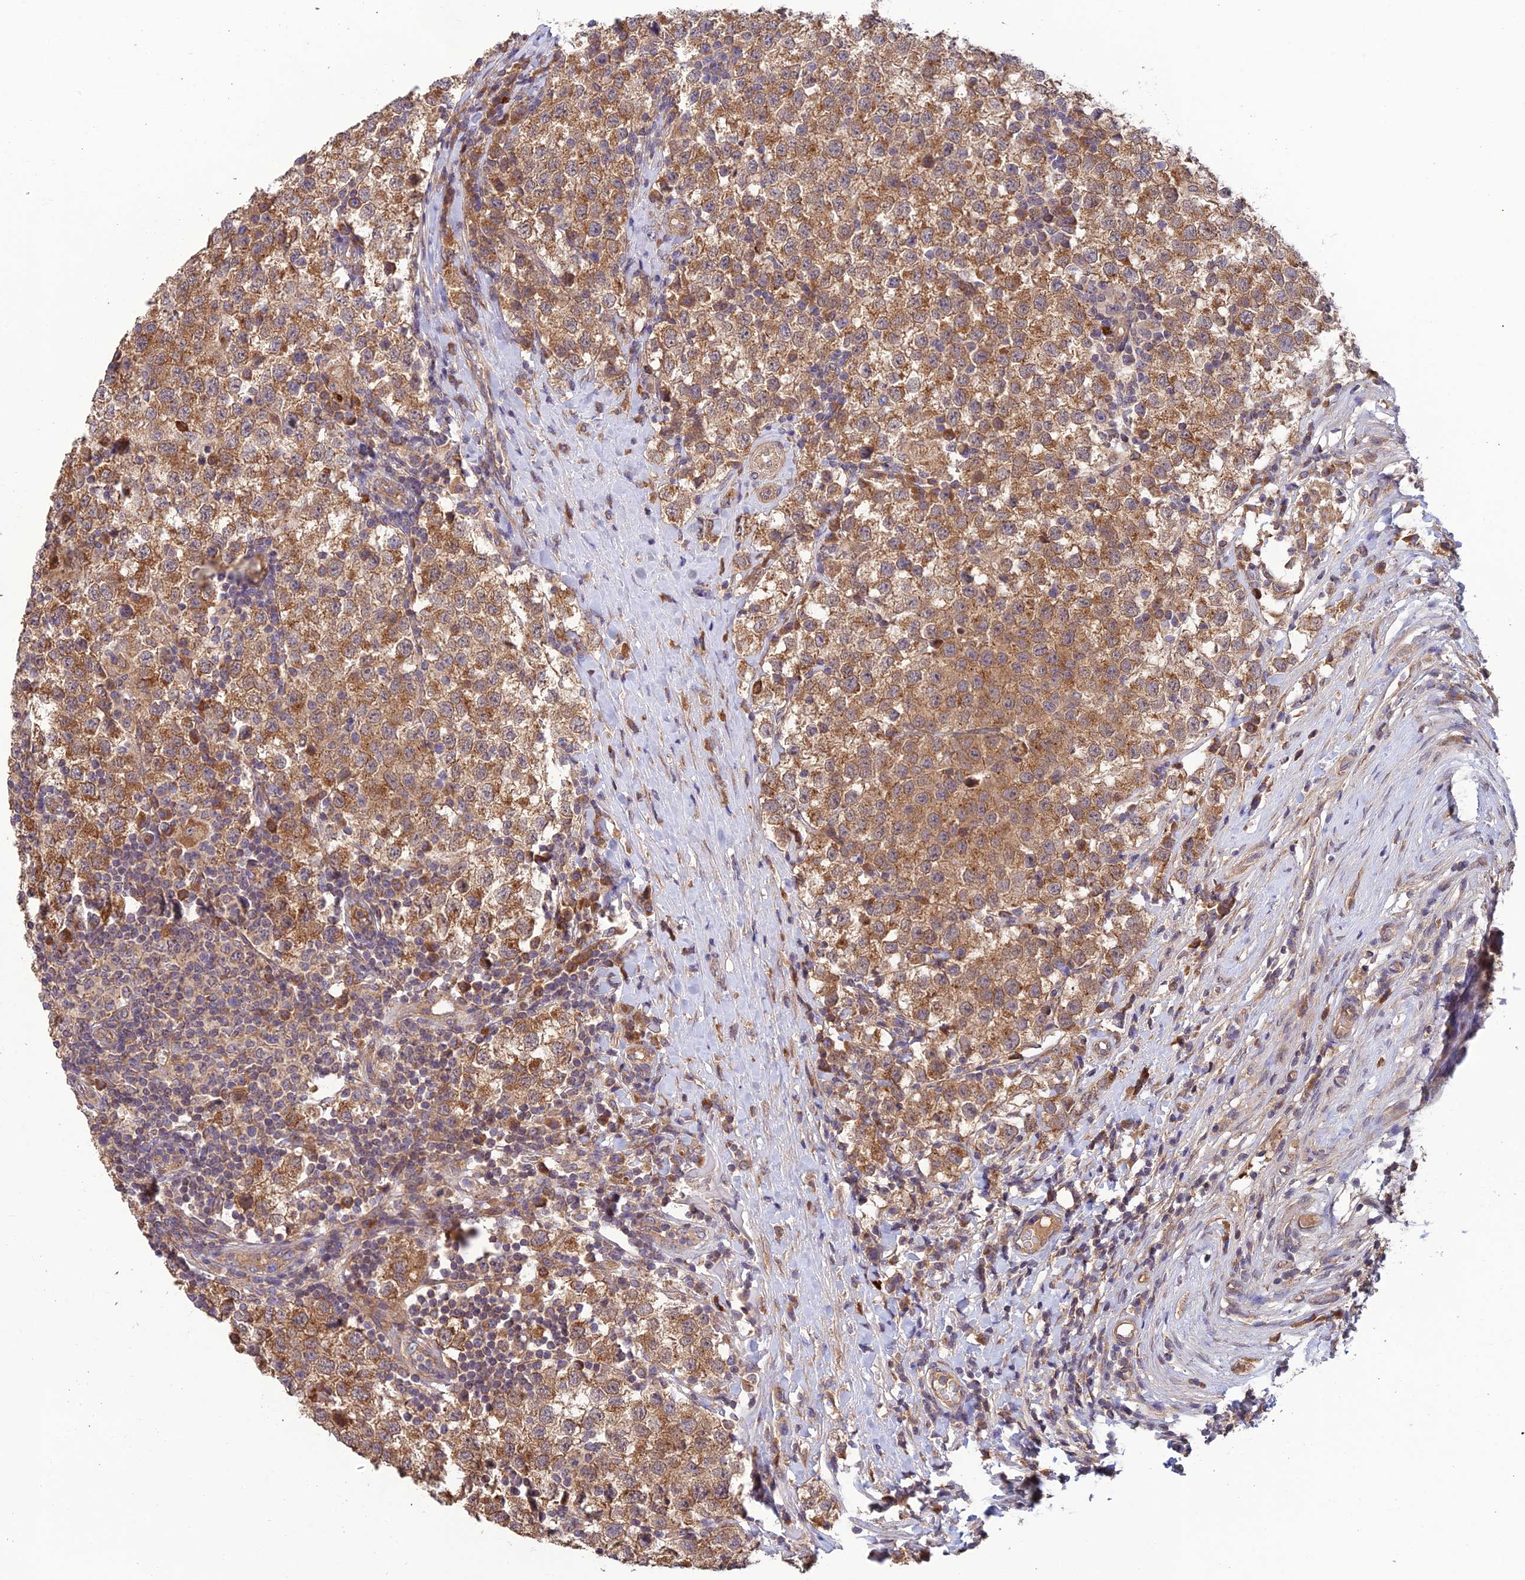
{"staining": {"intensity": "moderate", "quantity": ">75%", "location": "cytoplasmic/membranous"}, "tissue": "testis cancer", "cell_type": "Tumor cells", "image_type": "cancer", "snomed": [{"axis": "morphology", "description": "Seminoma, NOS"}, {"axis": "topography", "description": "Testis"}], "caption": "Brown immunohistochemical staining in human testis cancer (seminoma) exhibits moderate cytoplasmic/membranous expression in about >75% of tumor cells.", "gene": "MRNIP", "patient": {"sex": "male", "age": 34}}